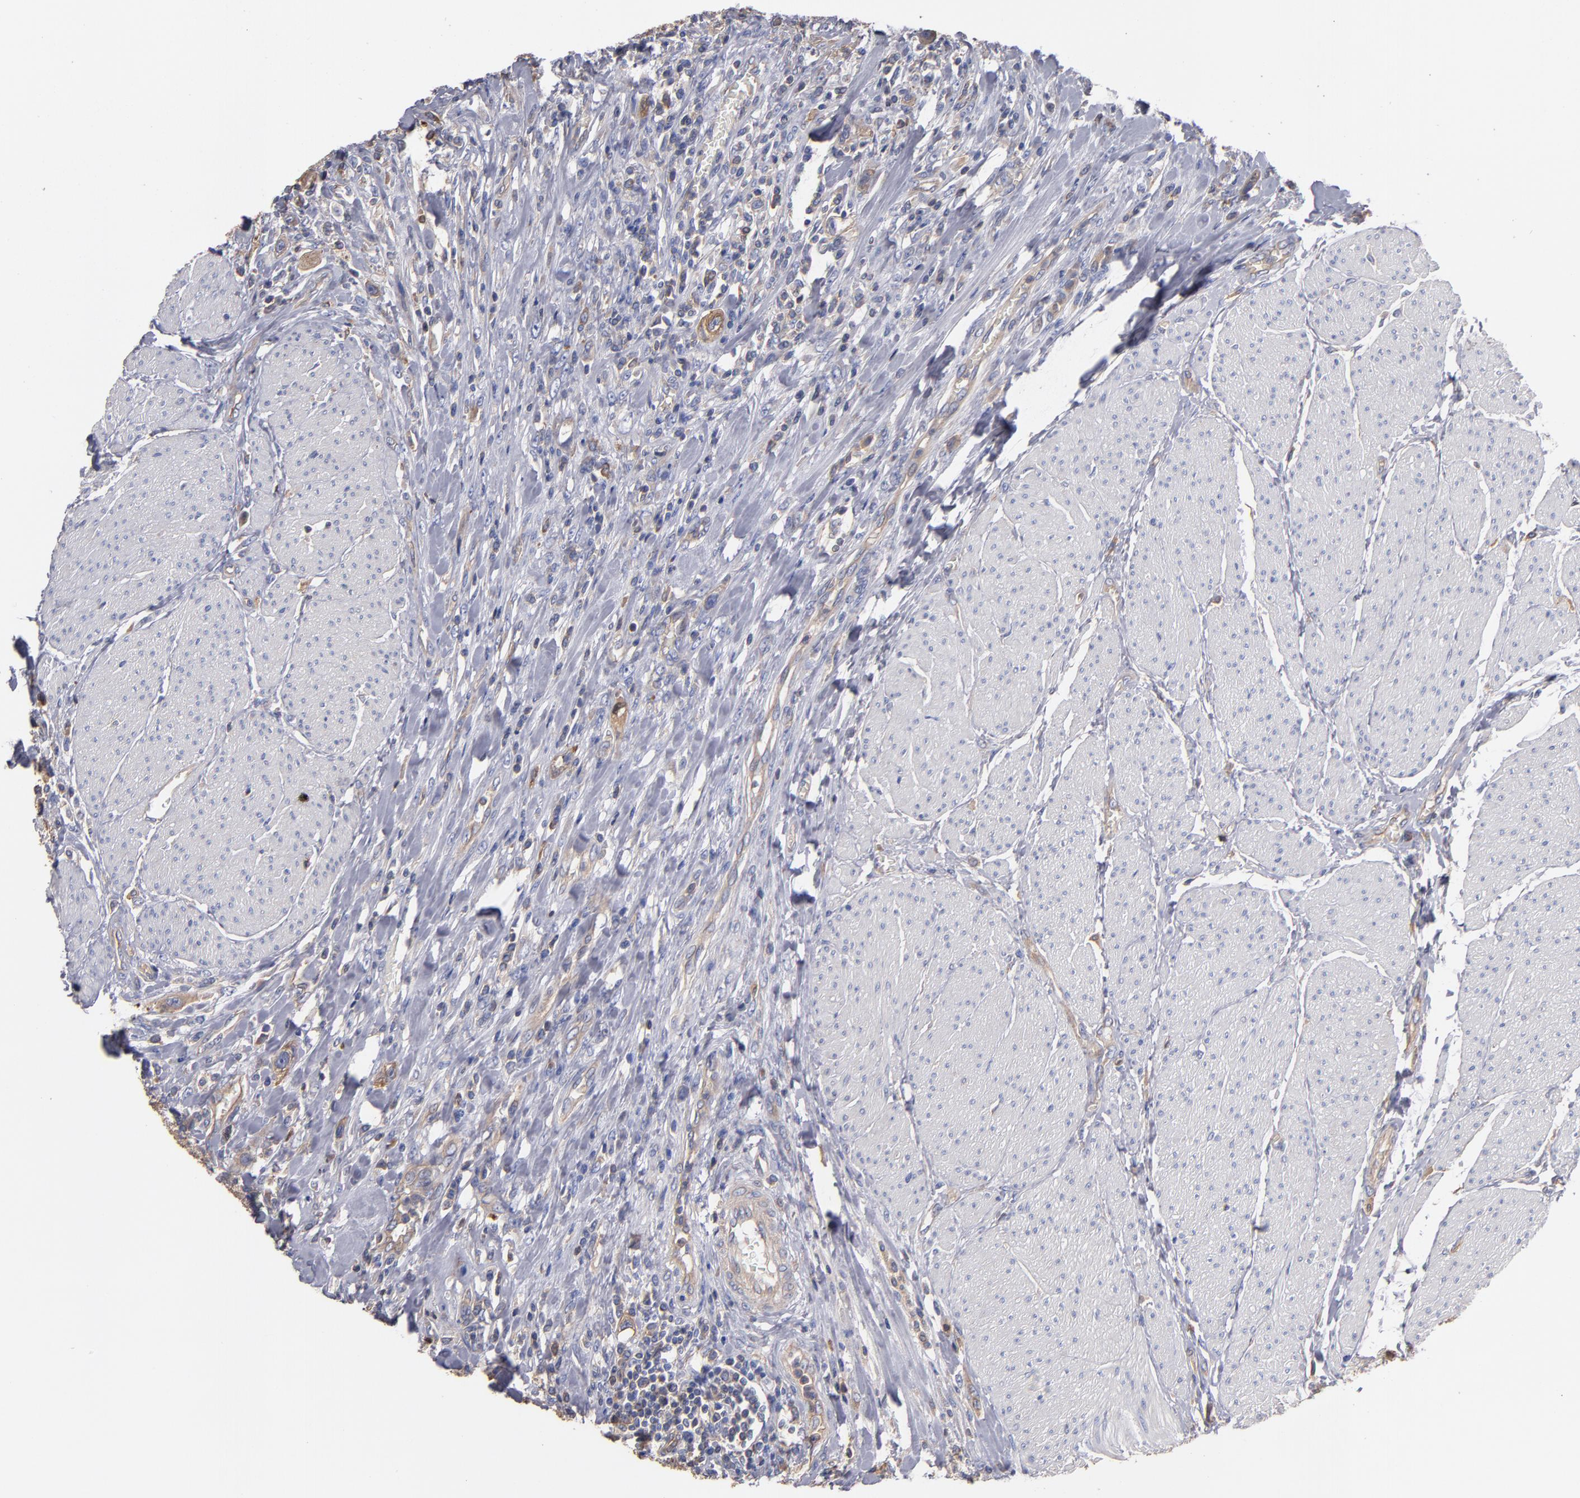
{"staining": {"intensity": "weak", "quantity": ">75%", "location": "cytoplasmic/membranous"}, "tissue": "urothelial cancer", "cell_type": "Tumor cells", "image_type": "cancer", "snomed": [{"axis": "morphology", "description": "Urothelial carcinoma, High grade"}, {"axis": "topography", "description": "Urinary bladder"}], "caption": "Urothelial cancer tissue exhibits weak cytoplasmic/membranous positivity in about >75% of tumor cells The protein is shown in brown color, while the nuclei are stained blue.", "gene": "ESYT2", "patient": {"sex": "male", "age": 50}}